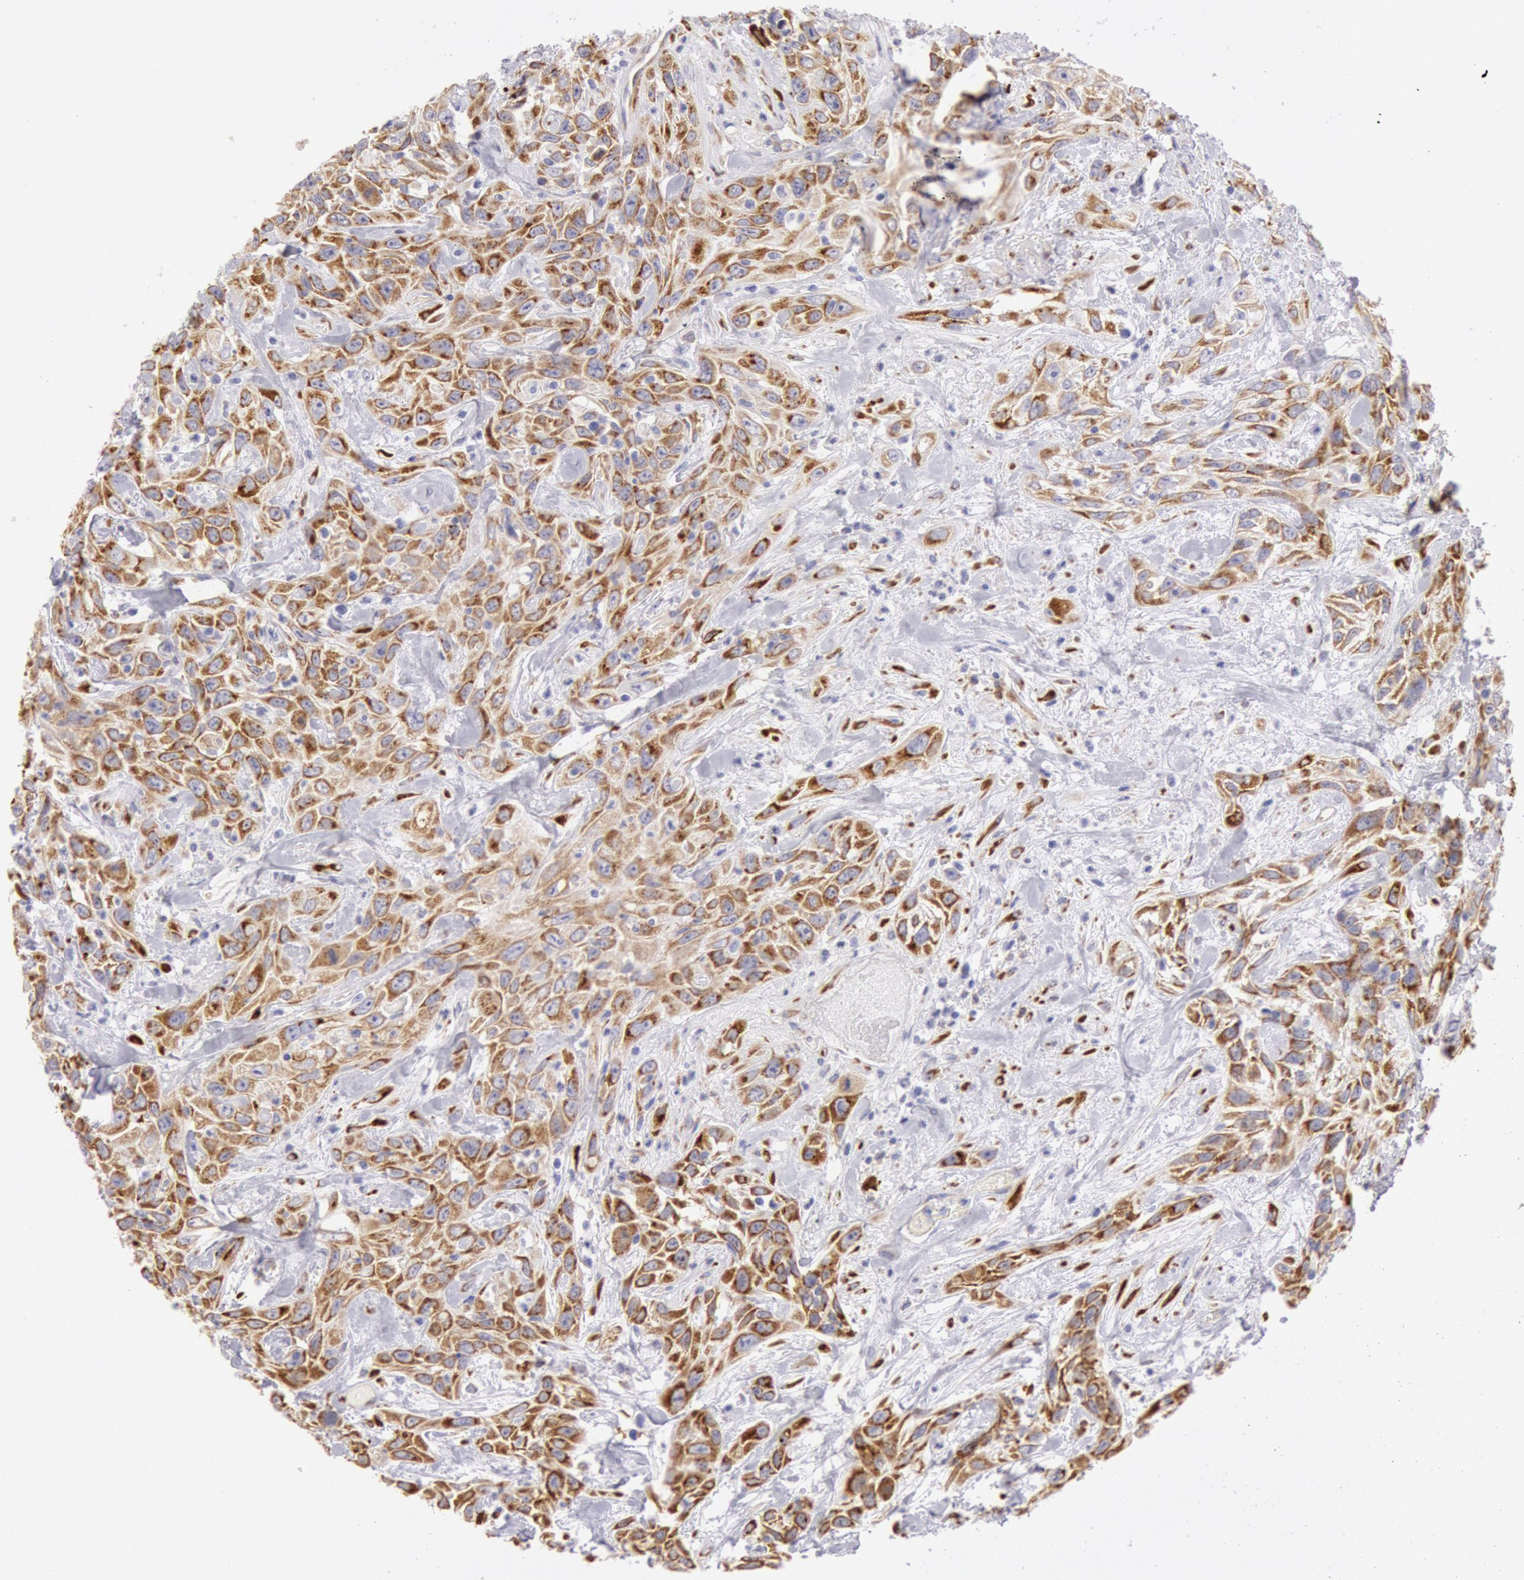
{"staining": {"intensity": "strong", "quantity": ">75%", "location": "cytoplasmic/membranous"}, "tissue": "urothelial cancer", "cell_type": "Tumor cells", "image_type": "cancer", "snomed": [{"axis": "morphology", "description": "Urothelial carcinoma, High grade"}, {"axis": "topography", "description": "Urinary bladder"}], "caption": "High-magnification brightfield microscopy of urothelial cancer stained with DAB (3,3'-diaminobenzidine) (brown) and counterstained with hematoxylin (blue). tumor cells exhibit strong cytoplasmic/membranous staining is identified in about>75% of cells. (DAB = brown stain, brightfield microscopy at high magnification).", "gene": "CIDEB", "patient": {"sex": "female", "age": 84}}